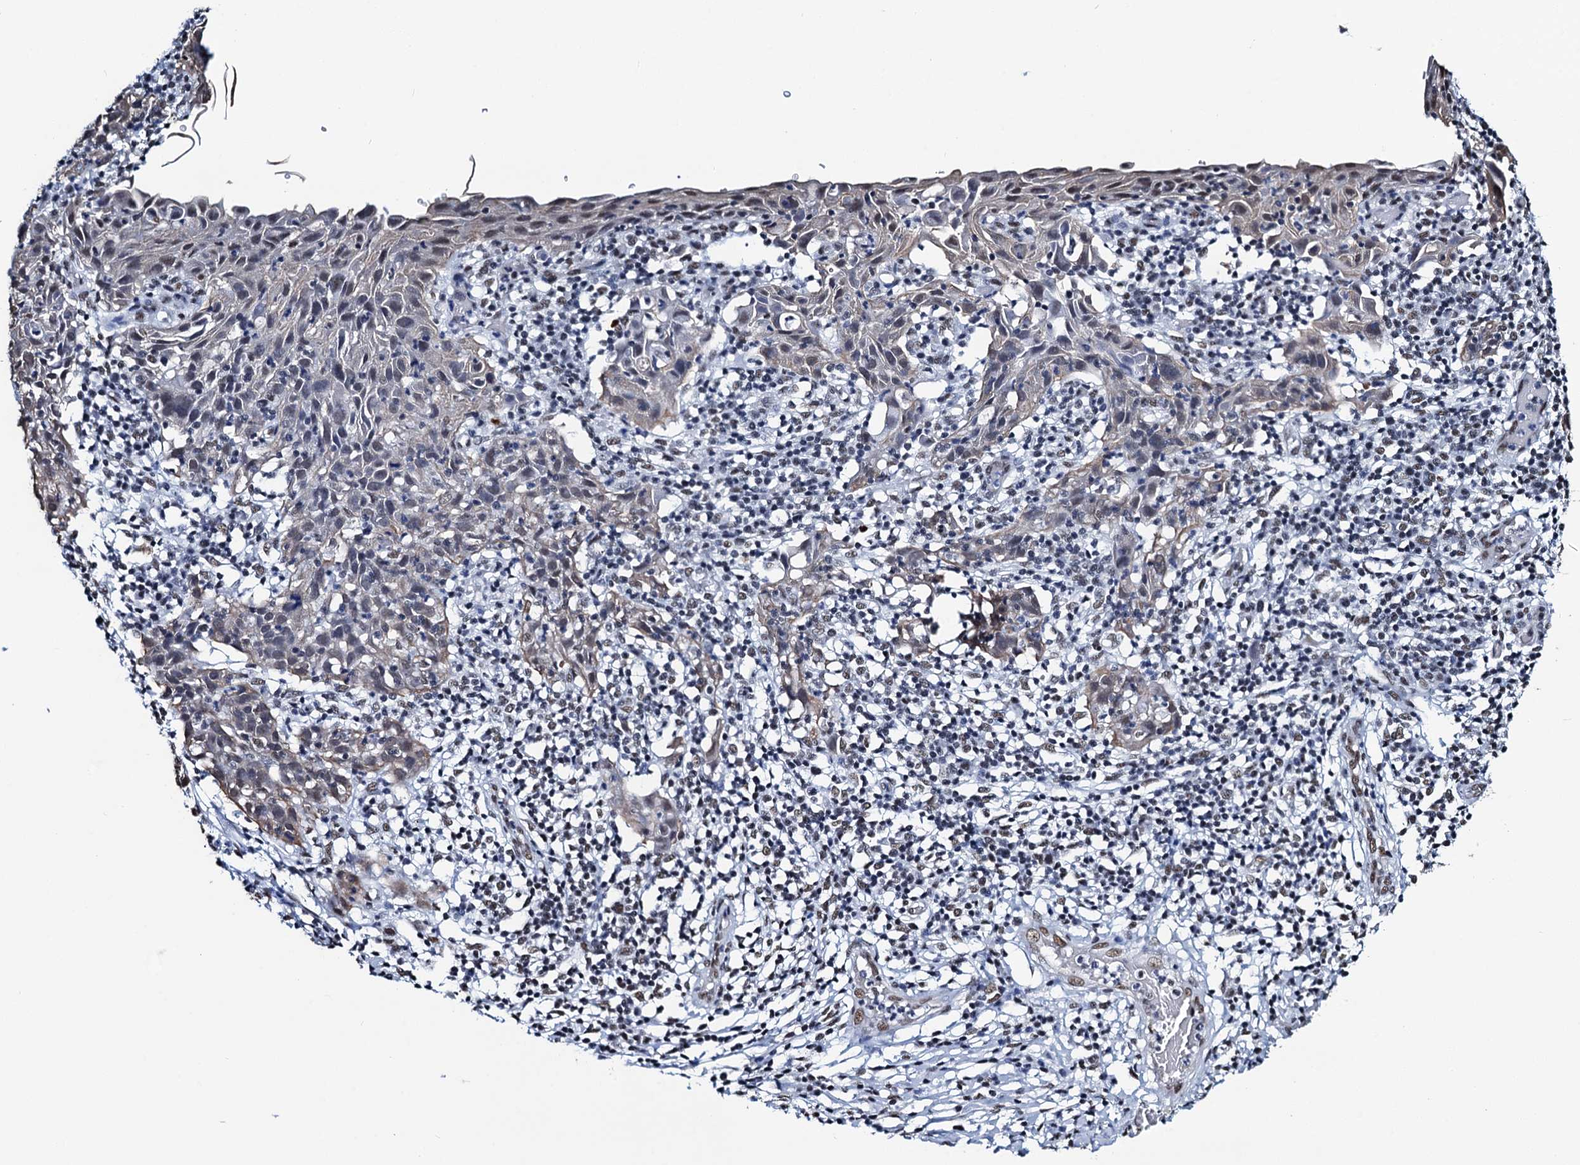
{"staining": {"intensity": "negative", "quantity": "none", "location": "none"}, "tissue": "cervical cancer", "cell_type": "Tumor cells", "image_type": "cancer", "snomed": [{"axis": "morphology", "description": "Squamous cell carcinoma, NOS"}, {"axis": "topography", "description": "Cervix"}], "caption": "This is an IHC histopathology image of cervical cancer (squamous cell carcinoma). There is no staining in tumor cells.", "gene": "ZNF609", "patient": {"sex": "female", "age": 50}}